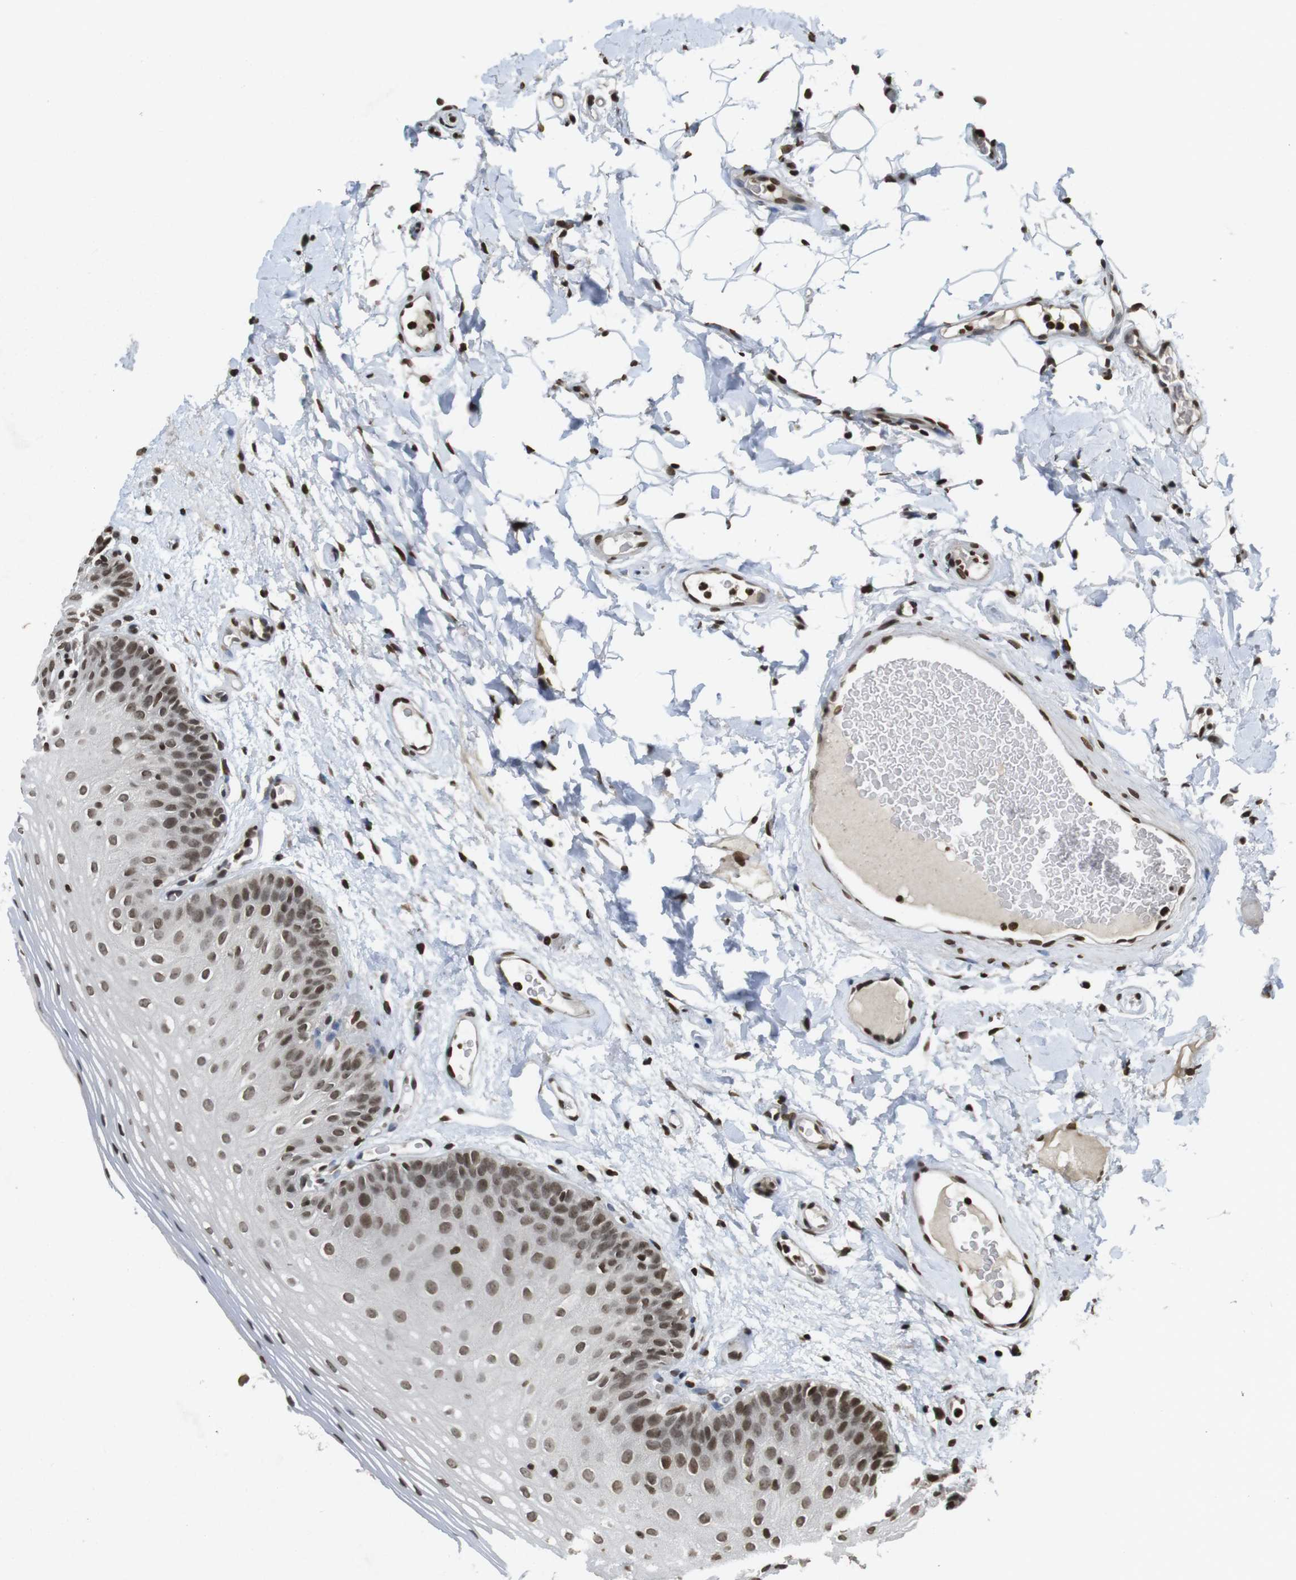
{"staining": {"intensity": "moderate", "quantity": ">75%", "location": "nuclear"}, "tissue": "oral mucosa", "cell_type": "Squamous epithelial cells", "image_type": "normal", "snomed": [{"axis": "morphology", "description": "Normal tissue, NOS"}, {"axis": "morphology", "description": "Squamous cell carcinoma, NOS"}, {"axis": "topography", "description": "Skeletal muscle"}, {"axis": "topography", "description": "Oral tissue"}], "caption": "IHC image of normal oral mucosa: human oral mucosa stained using immunohistochemistry displays medium levels of moderate protein expression localized specifically in the nuclear of squamous epithelial cells, appearing as a nuclear brown color.", "gene": "FOXA3", "patient": {"sex": "male", "age": 71}}